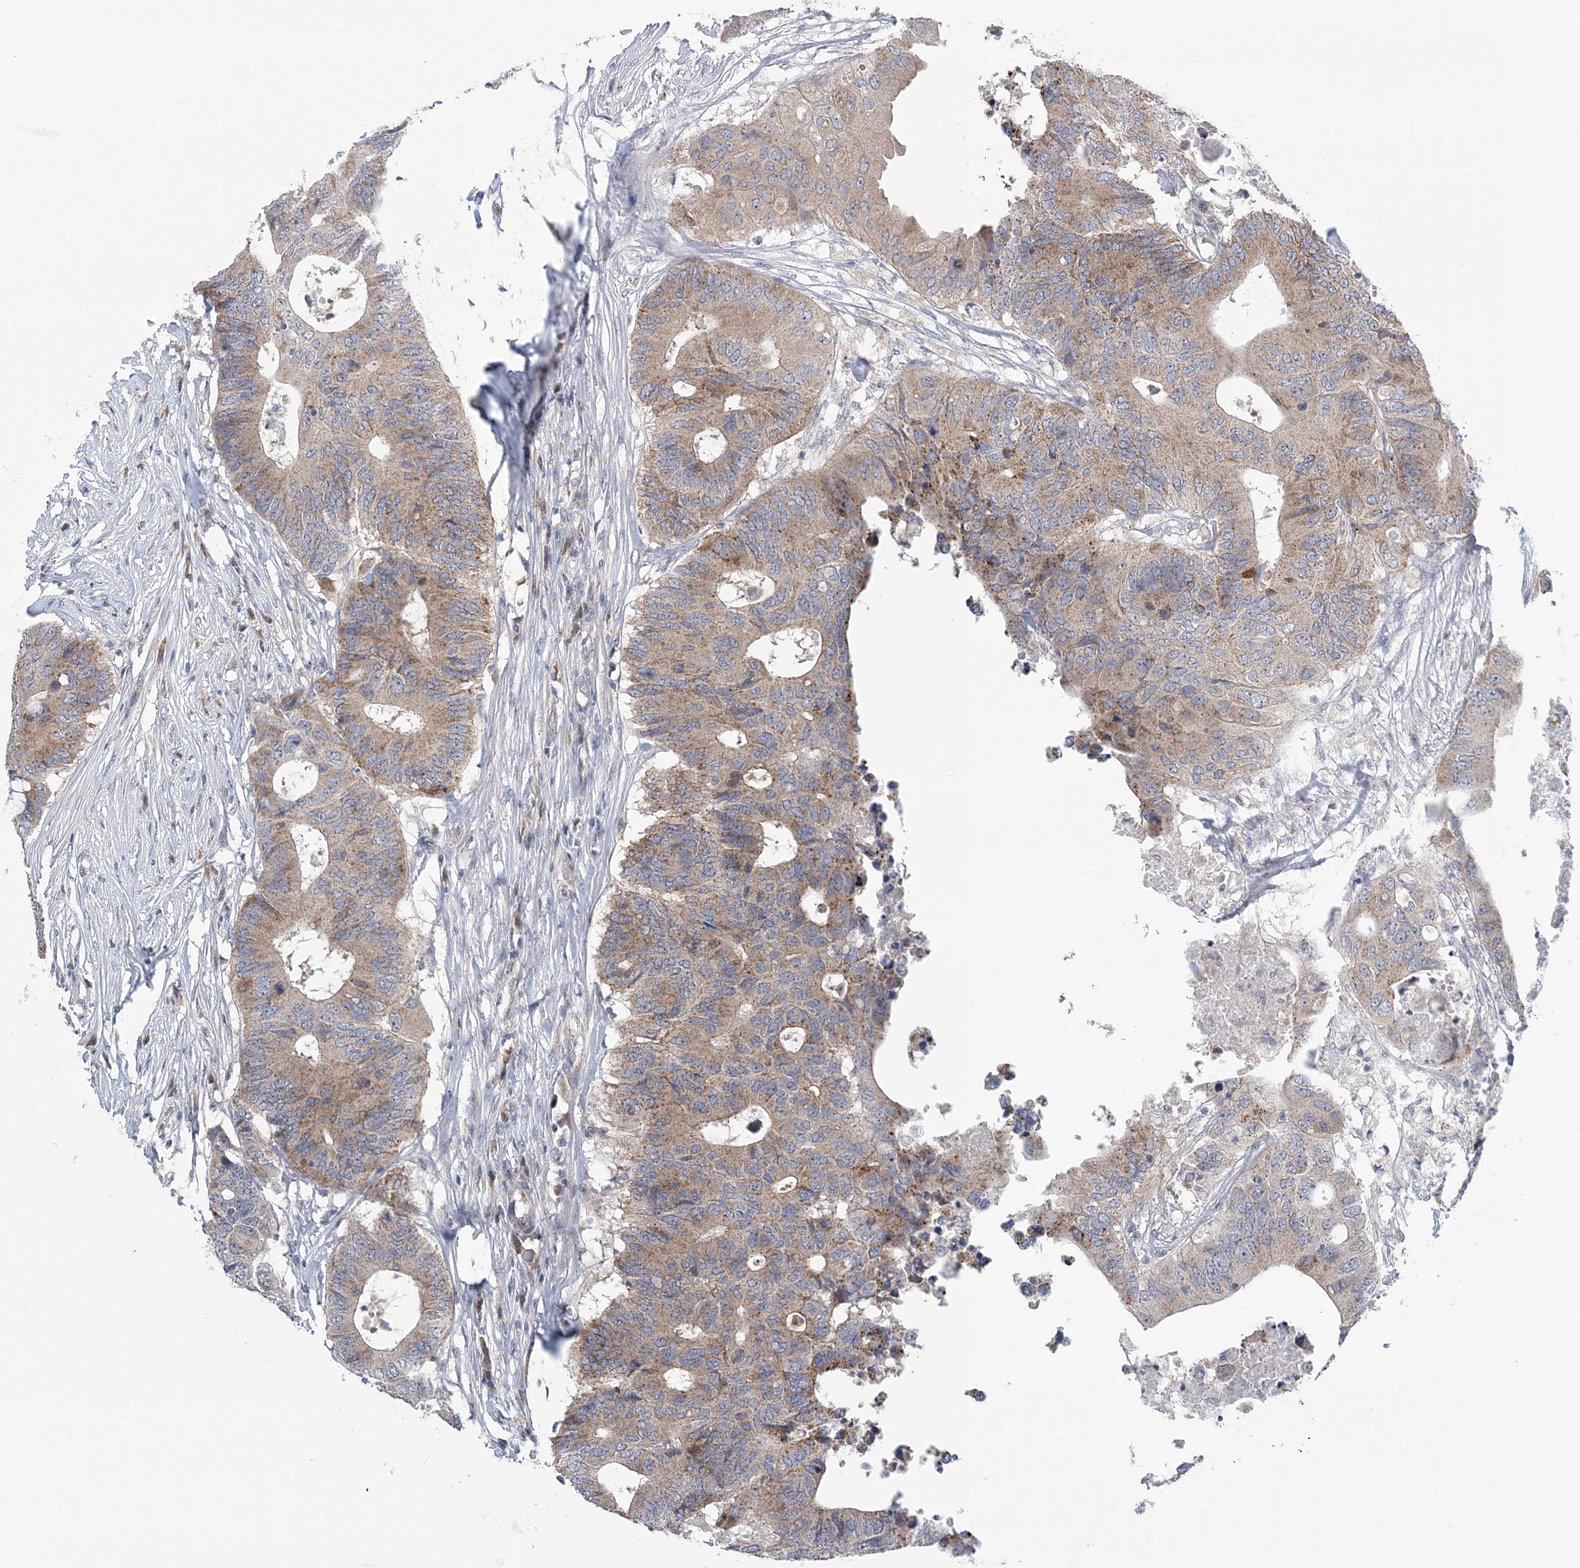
{"staining": {"intensity": "moderate", "quantity": ">75%", "location": "cytoplasmic/membranous"}, "tissue": "colorectal cancer", "cell_type": "Tumor cells", "image_type": "cancer", "snomed": [{"axis": "morphology", "description": "Adenocarcinoma, NOS"}, {"axis": "topography", "description": "Colon"}], "caption": "Brown immunohistochemical staining in colorectal cancer (adenocarcinoma) demonstrates moderate cytoplasmic/membranous staining in about >75% of tumor cells.", "gene": "COPE", "patient": {"sex": "male", "age": 71}}